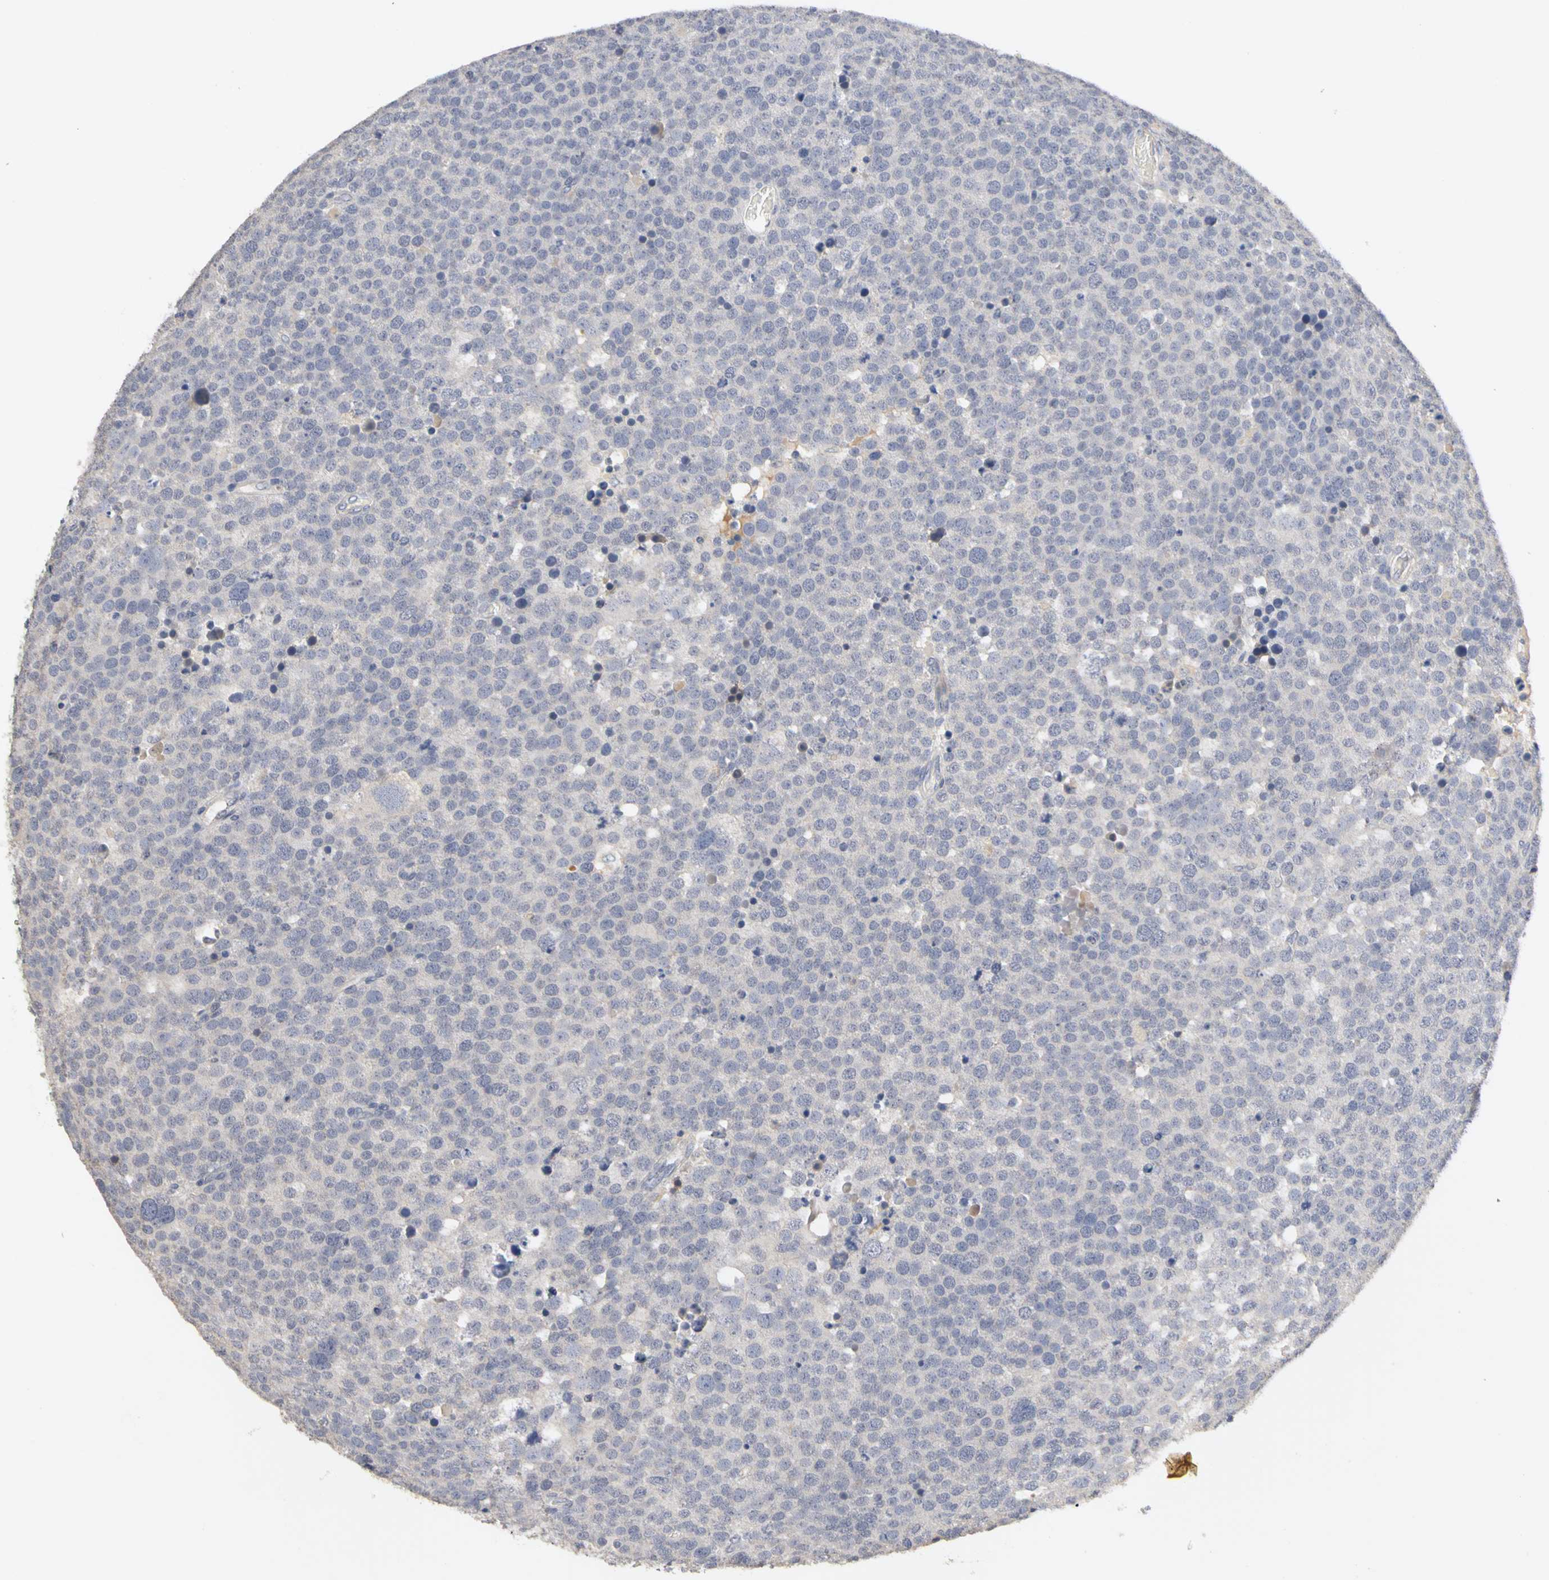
{"staining": {"intensity": "negative", "quantity": "none", "location": "none"}, "tissue": "testis cancer", "cell_type": "Tumor cells", "image_type": "cancer", "snomed": [{"axis": "morphology", "description": "Seminoma, NOS"}, {"axis": "topography", "description": "Testis"}], "caption": "Tumor cells show no significant protein positivity in testis seminoma. (Brightfield microscopy of DAB (3,3'-diaminobenzidine) immunohistochemistry (IHC) at high magnification).", "gene": "PGR", "patient": {"sex": "male", "age": 71}}